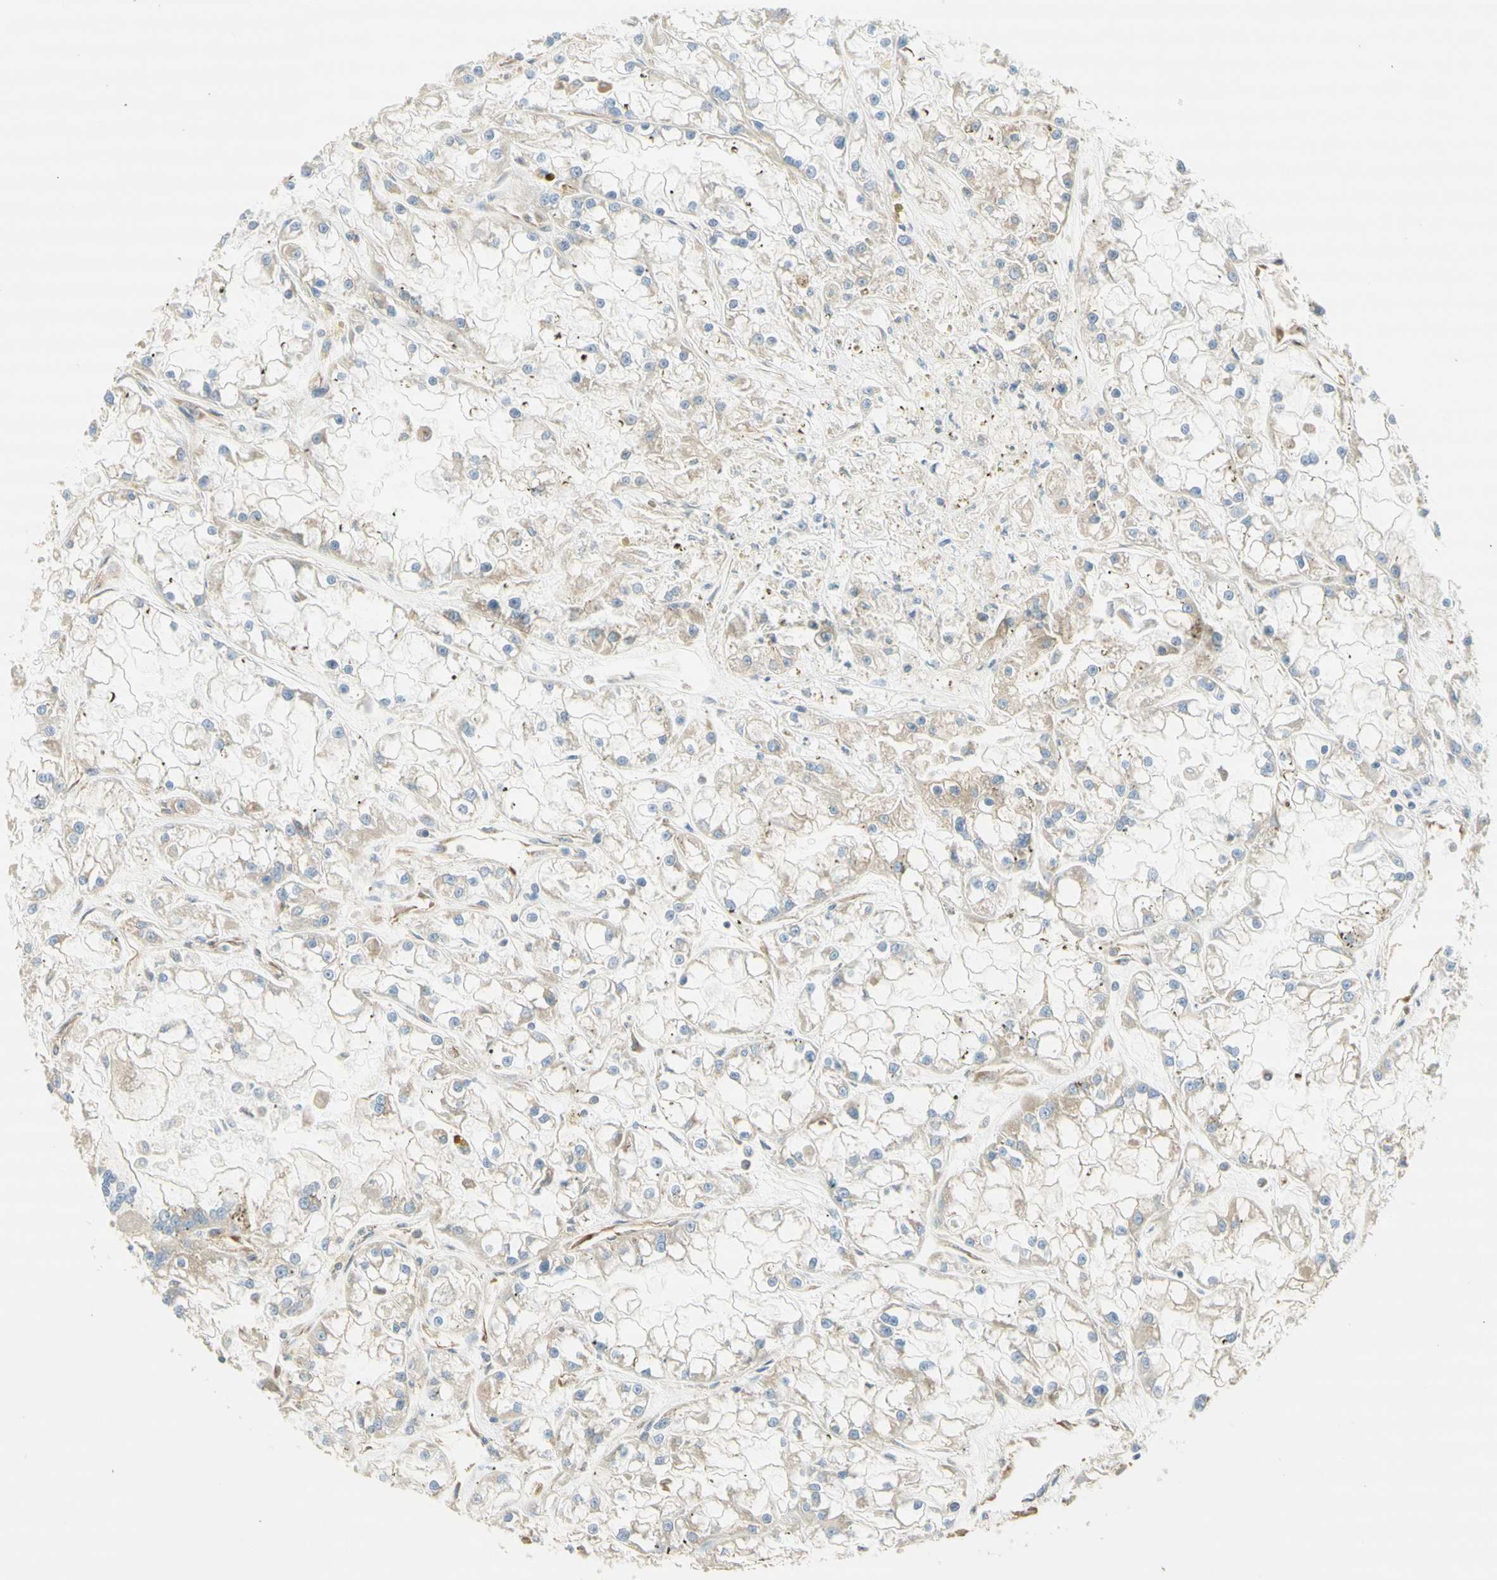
{"staining": {"intensity": "weak", "quantity": "<25%", "location": "cytoplasmic/membranous"}, "tissue": "renal cancer", "cell_type": "Tumor cells", "image_type": "cancer", "snomed": [{"axis": "morphology", "description": "Adenocarcinoma, NOS"}, {"axis": "topography", "description": "Kidney"}], "caption": "Protein analysis of adenocarcinoma (renal) shows no significant staining in tumor cells.", "gene": "DYNC1H1", "patient": {"sex": "female", "age": 52}}